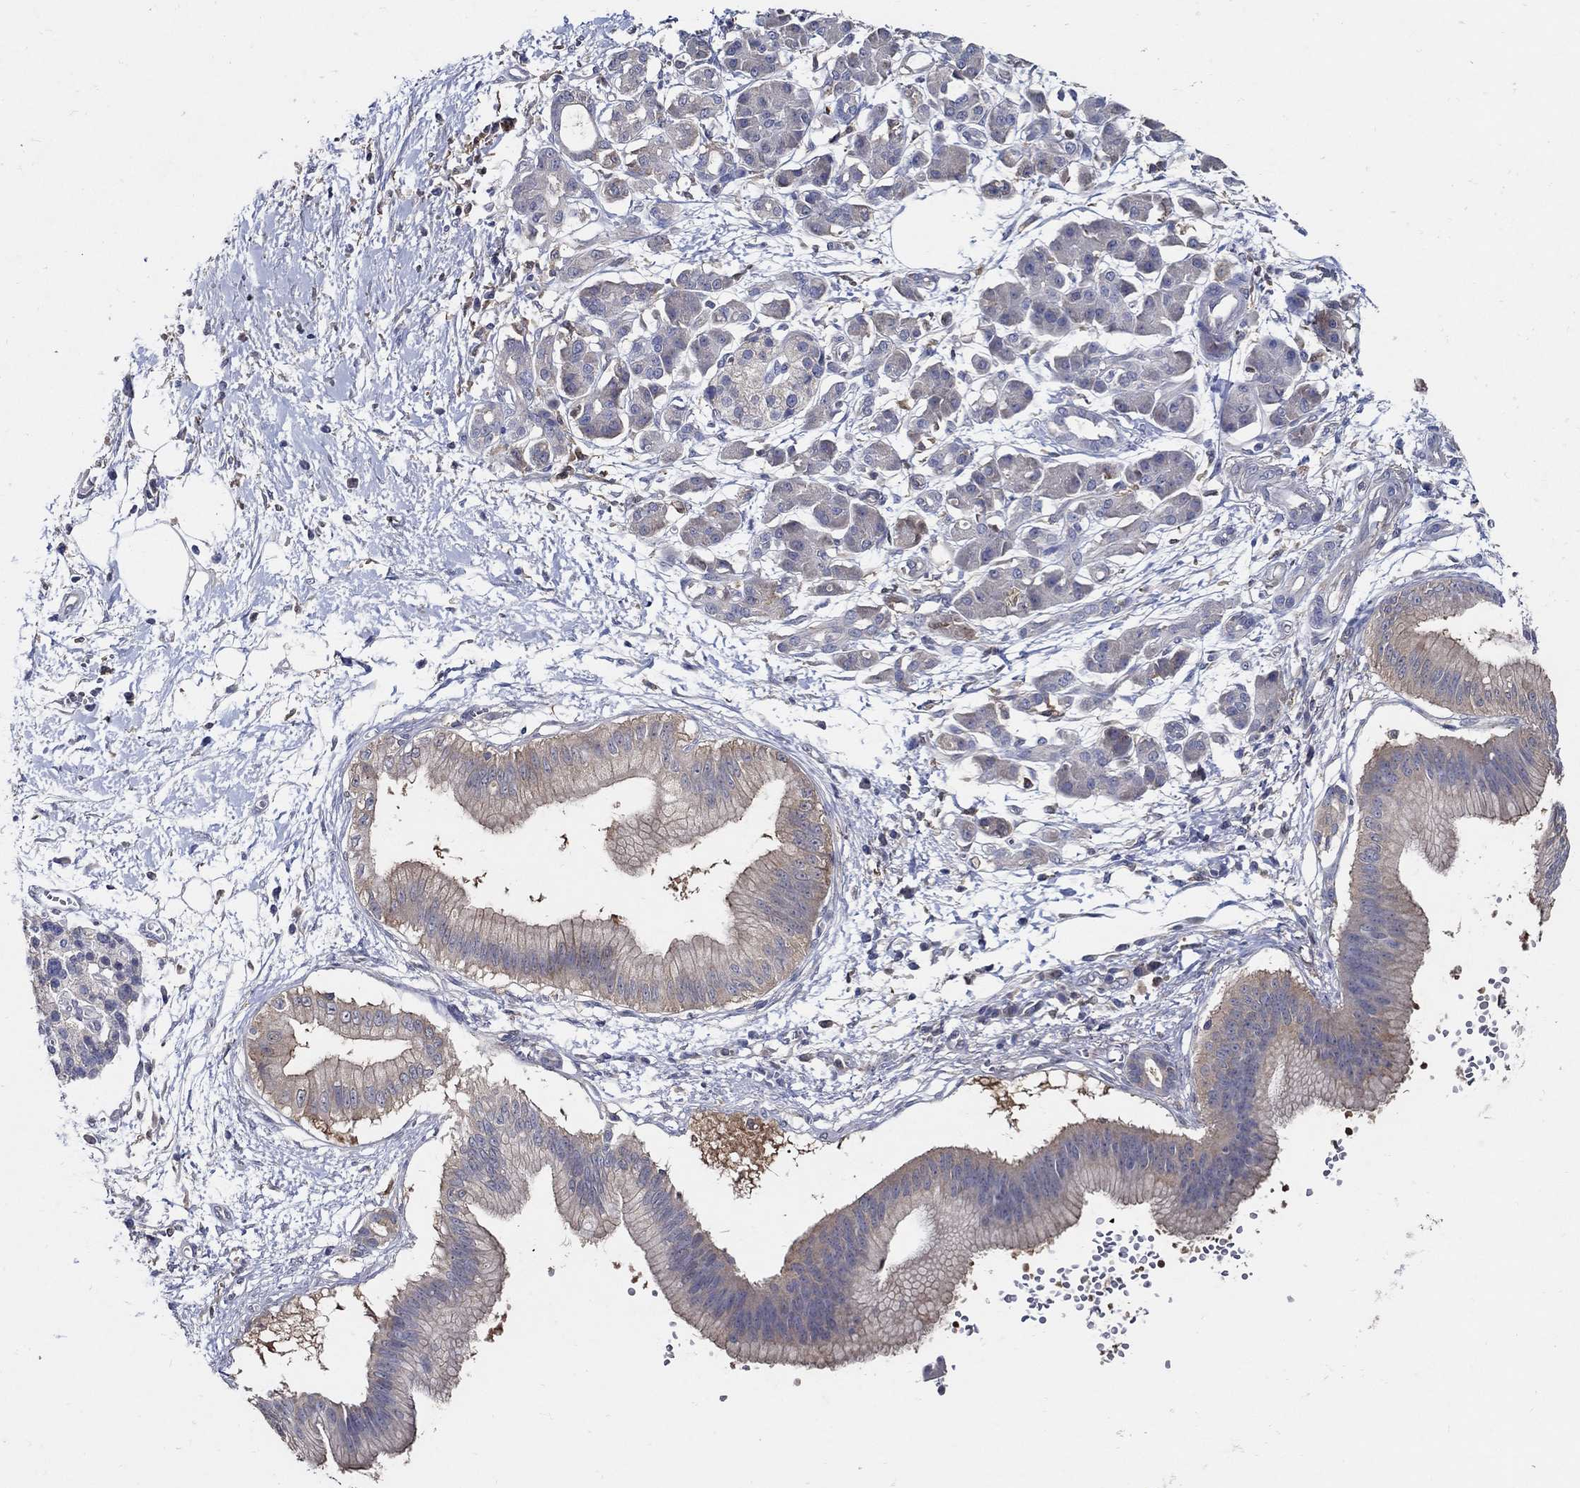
{"staining": {"intensity": "moderate", "quantity": "<25%", "location": "cytoplasmic/membranous"}, "tissue": "pancreatic cancer", "cell_type": "Tumor cells", "image_type": "cancer", "snomed": [{"axis": "morphology", "description": "Adenocarcinoma, NOS"}, {"axis": "topography", "description": "Pancreas"}], "caption": "The photomicrograph shows staining of pancreatic cancer, revealing moderate cytoplasmic/membranous protein staining (brown color) within tumor cells.", "gene": "MTHFR", "patient": {"sex": "male", "age": 72}}